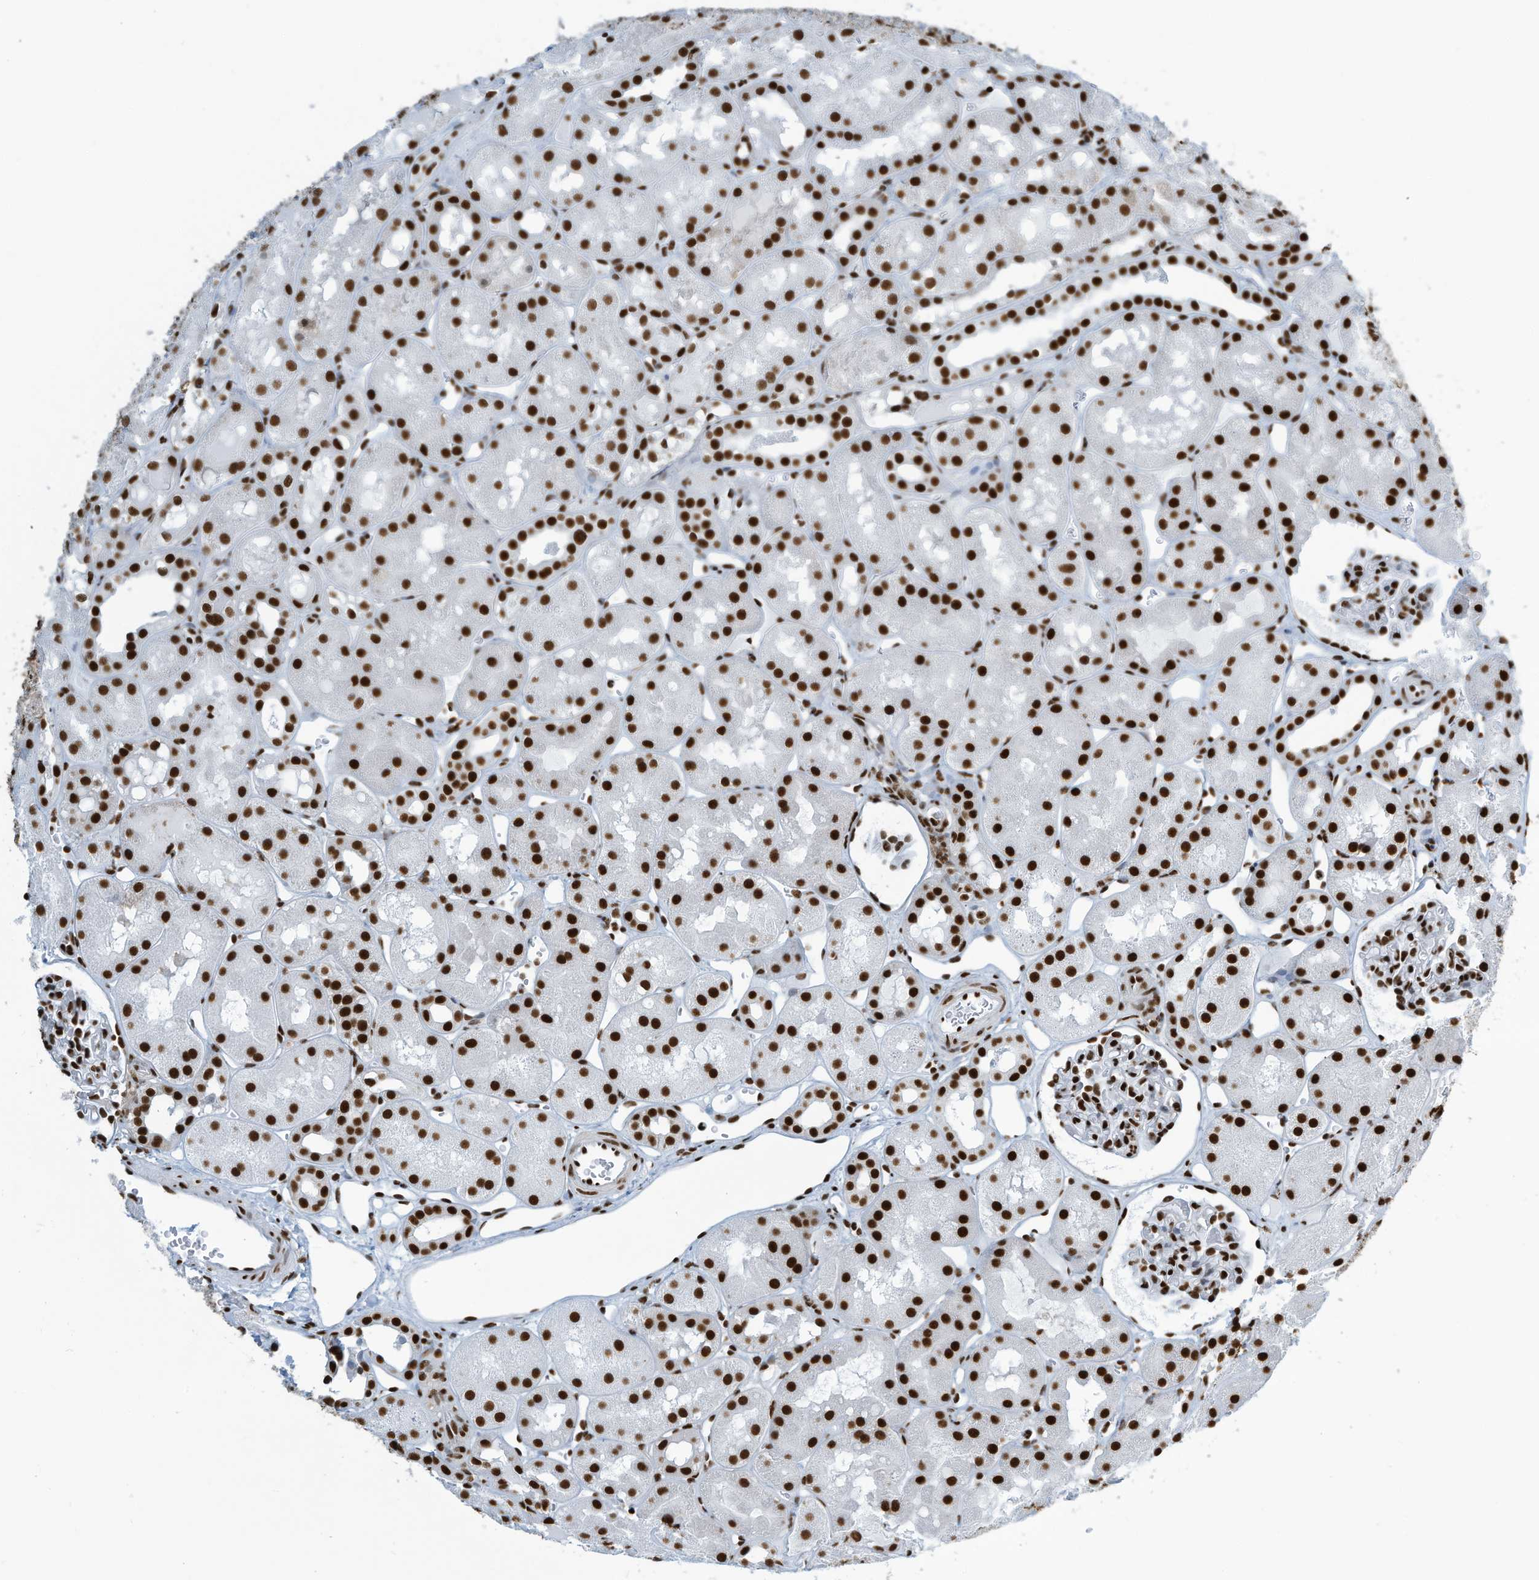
{"staining": {"intensity": "strong", "quantity": ">75%", "location": "nuclear"}, "tissue": "kidney", "cell_type": "Cells in glomeruli", "image_type": "normal", "snomed": [{"axis": "morphology", "description": "Normal tissue, NOS"}, {"axis": "topography", "description": "Kidney"}], "caption": "Immunohistochemistry (DAB) staining of benign kidney reveals strong nuclear protein expression in about >75% of cells in glomeruli.", "gene": "ENSG00000257390", "patient": {"sex": "male", "age": 16}}